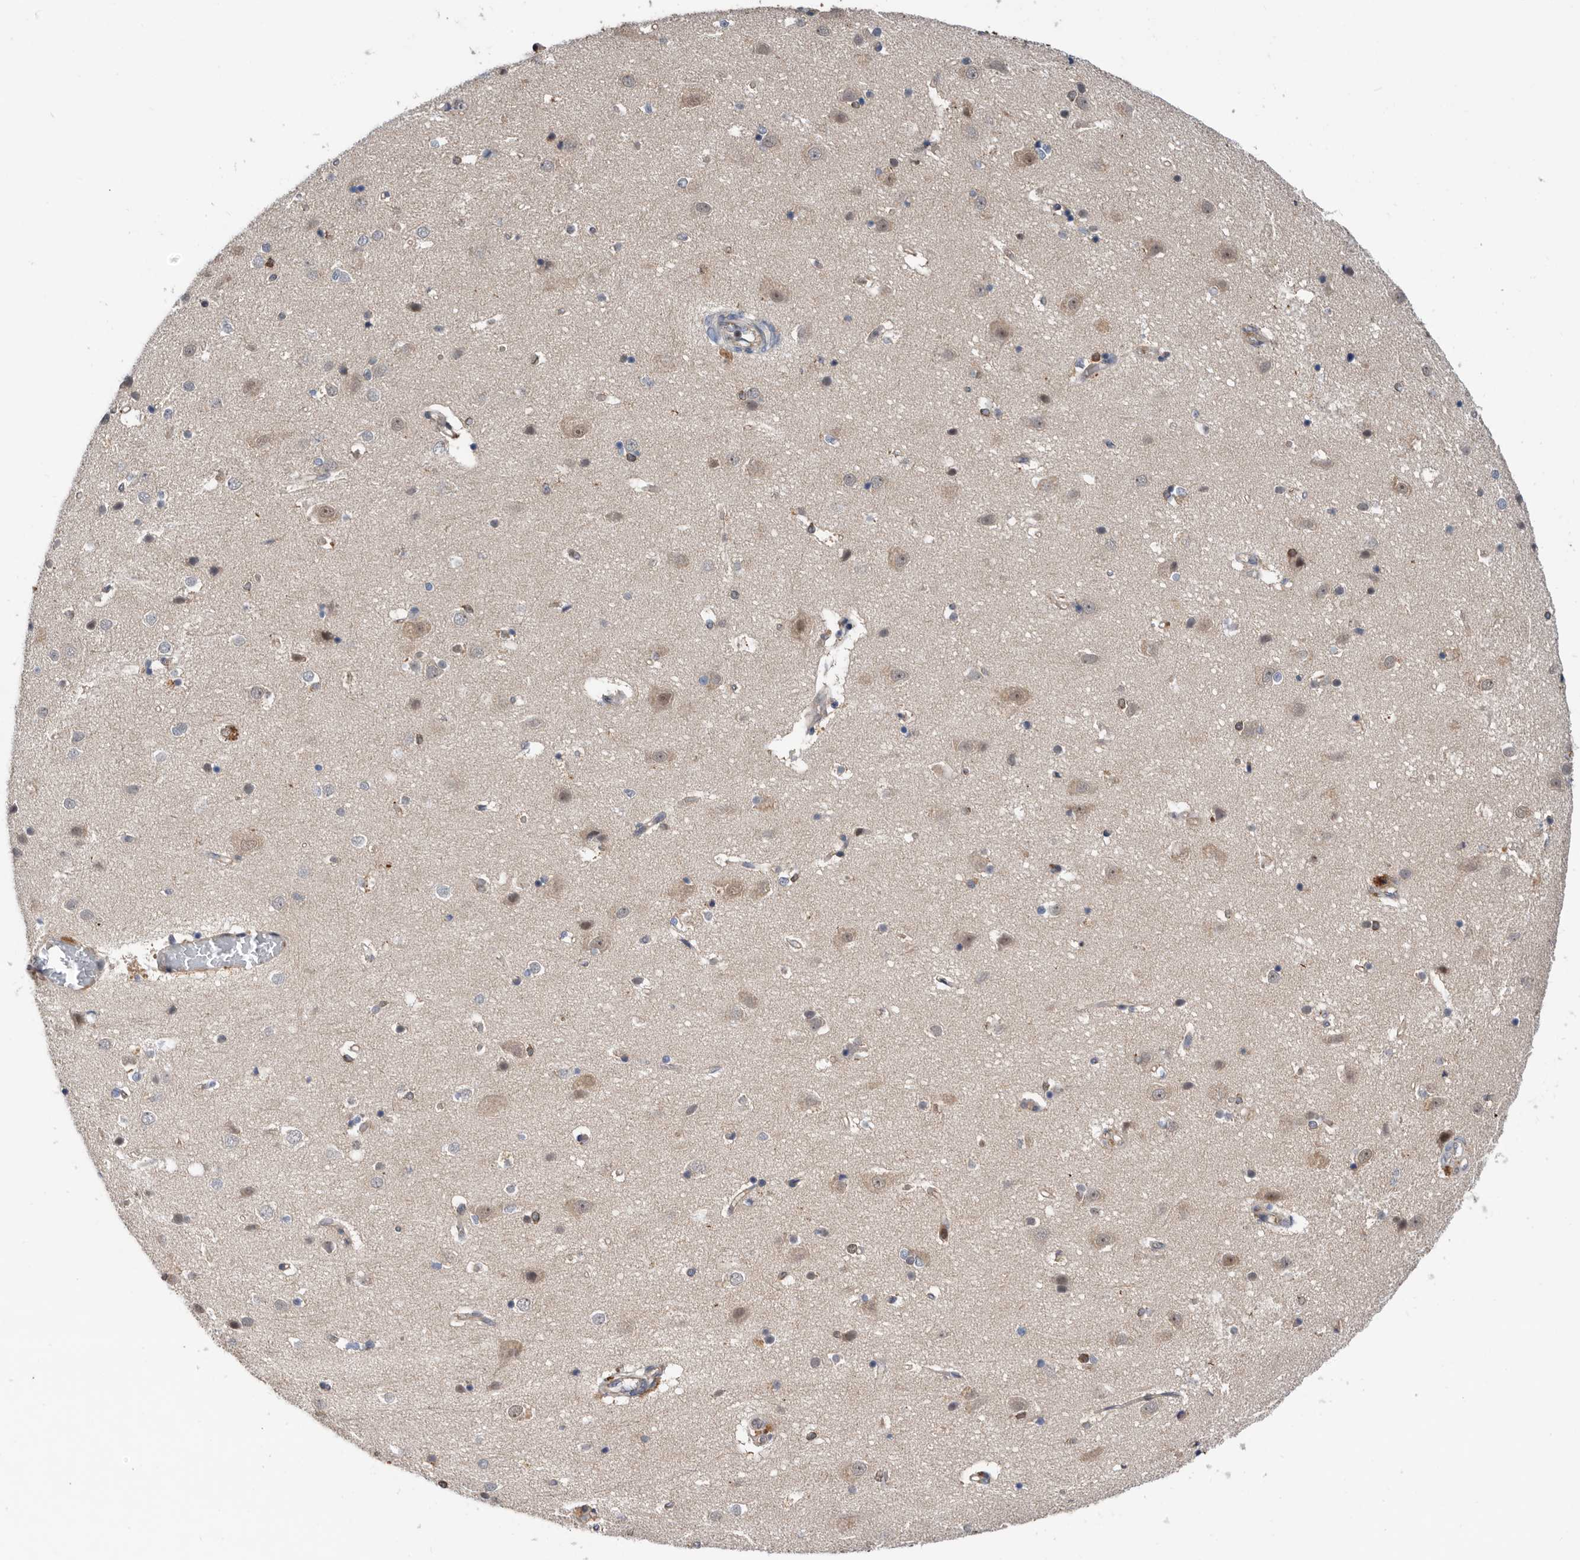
{"staining": {"intensity": "weak", "quantity": ">75%", "location": "cytoplasmic/membranous"}, "tissue": "cerebral cortex", "cell_type": "Endothelial cells", "image_type": "normal", "snomed": [{"axis": "morphology", "description": "Normal tissue, NOS"}, {"axis": "topography", "description": "Cerebral cortex"}], "caption": "Weak cytoplasmic/membranous protein staining is seen in approximately >75% of endothelial cells in cerebral cortex.", "gene": "ATAD2", "patient": {"sex": "male", "age": 54}}